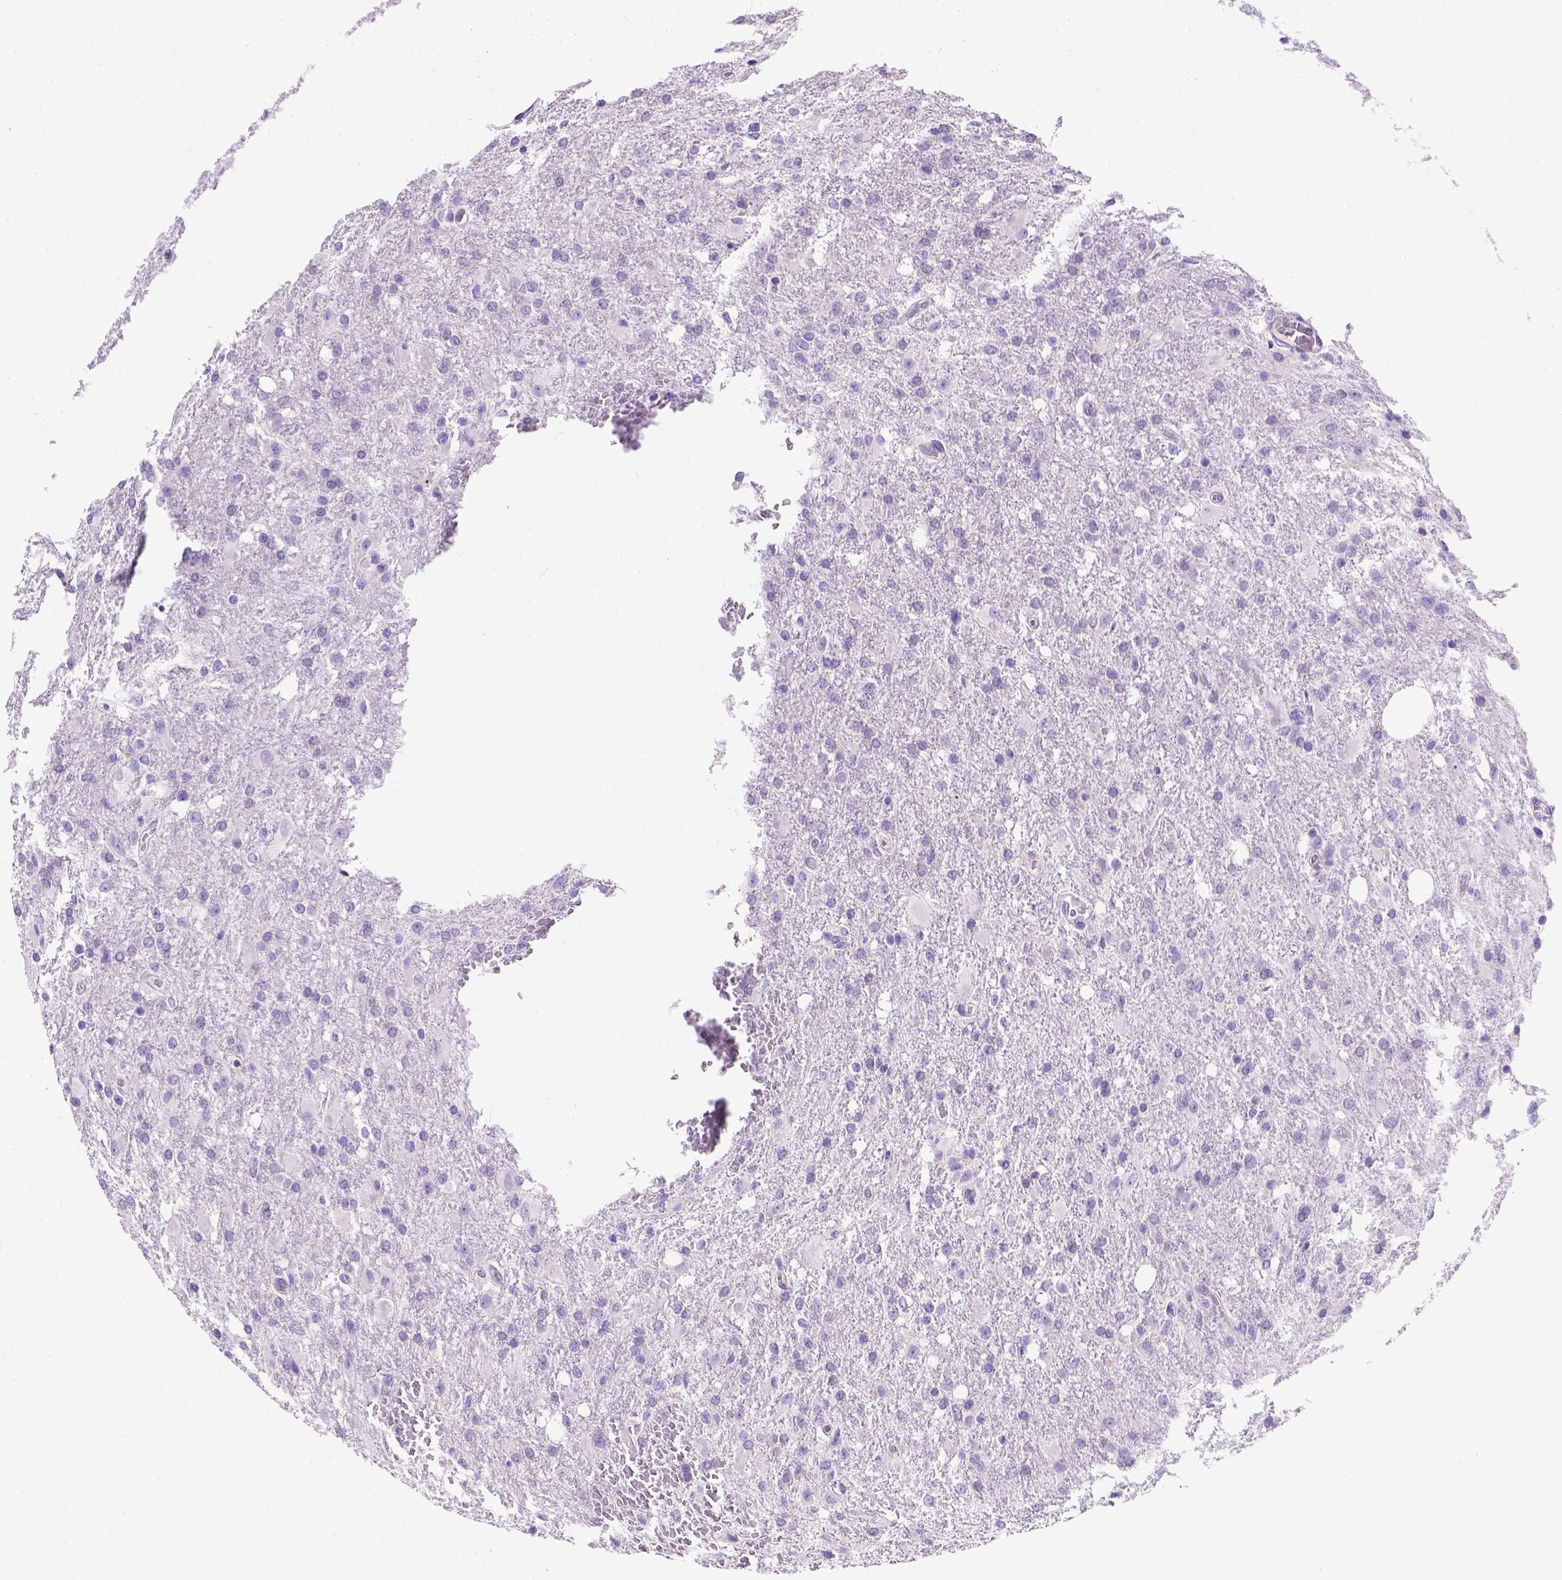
{"staining": {"intensity": "negative", "quantity": "none", "location": "none"}, "tissue": "glioma", "cell_type": "Tumor cells", "image_type": "cancer", "snomed": [{"axis": "morphology", "description": "Glioma, malignant, High grade"}, {"axis": "topography", "description": "Brain"}], "caption": "DAB immunohistochemical staining of human glioma shows no significant staining in tumor cells.", "gene": "FOXI1", "patient": {"sex": "male", "age": 68}}